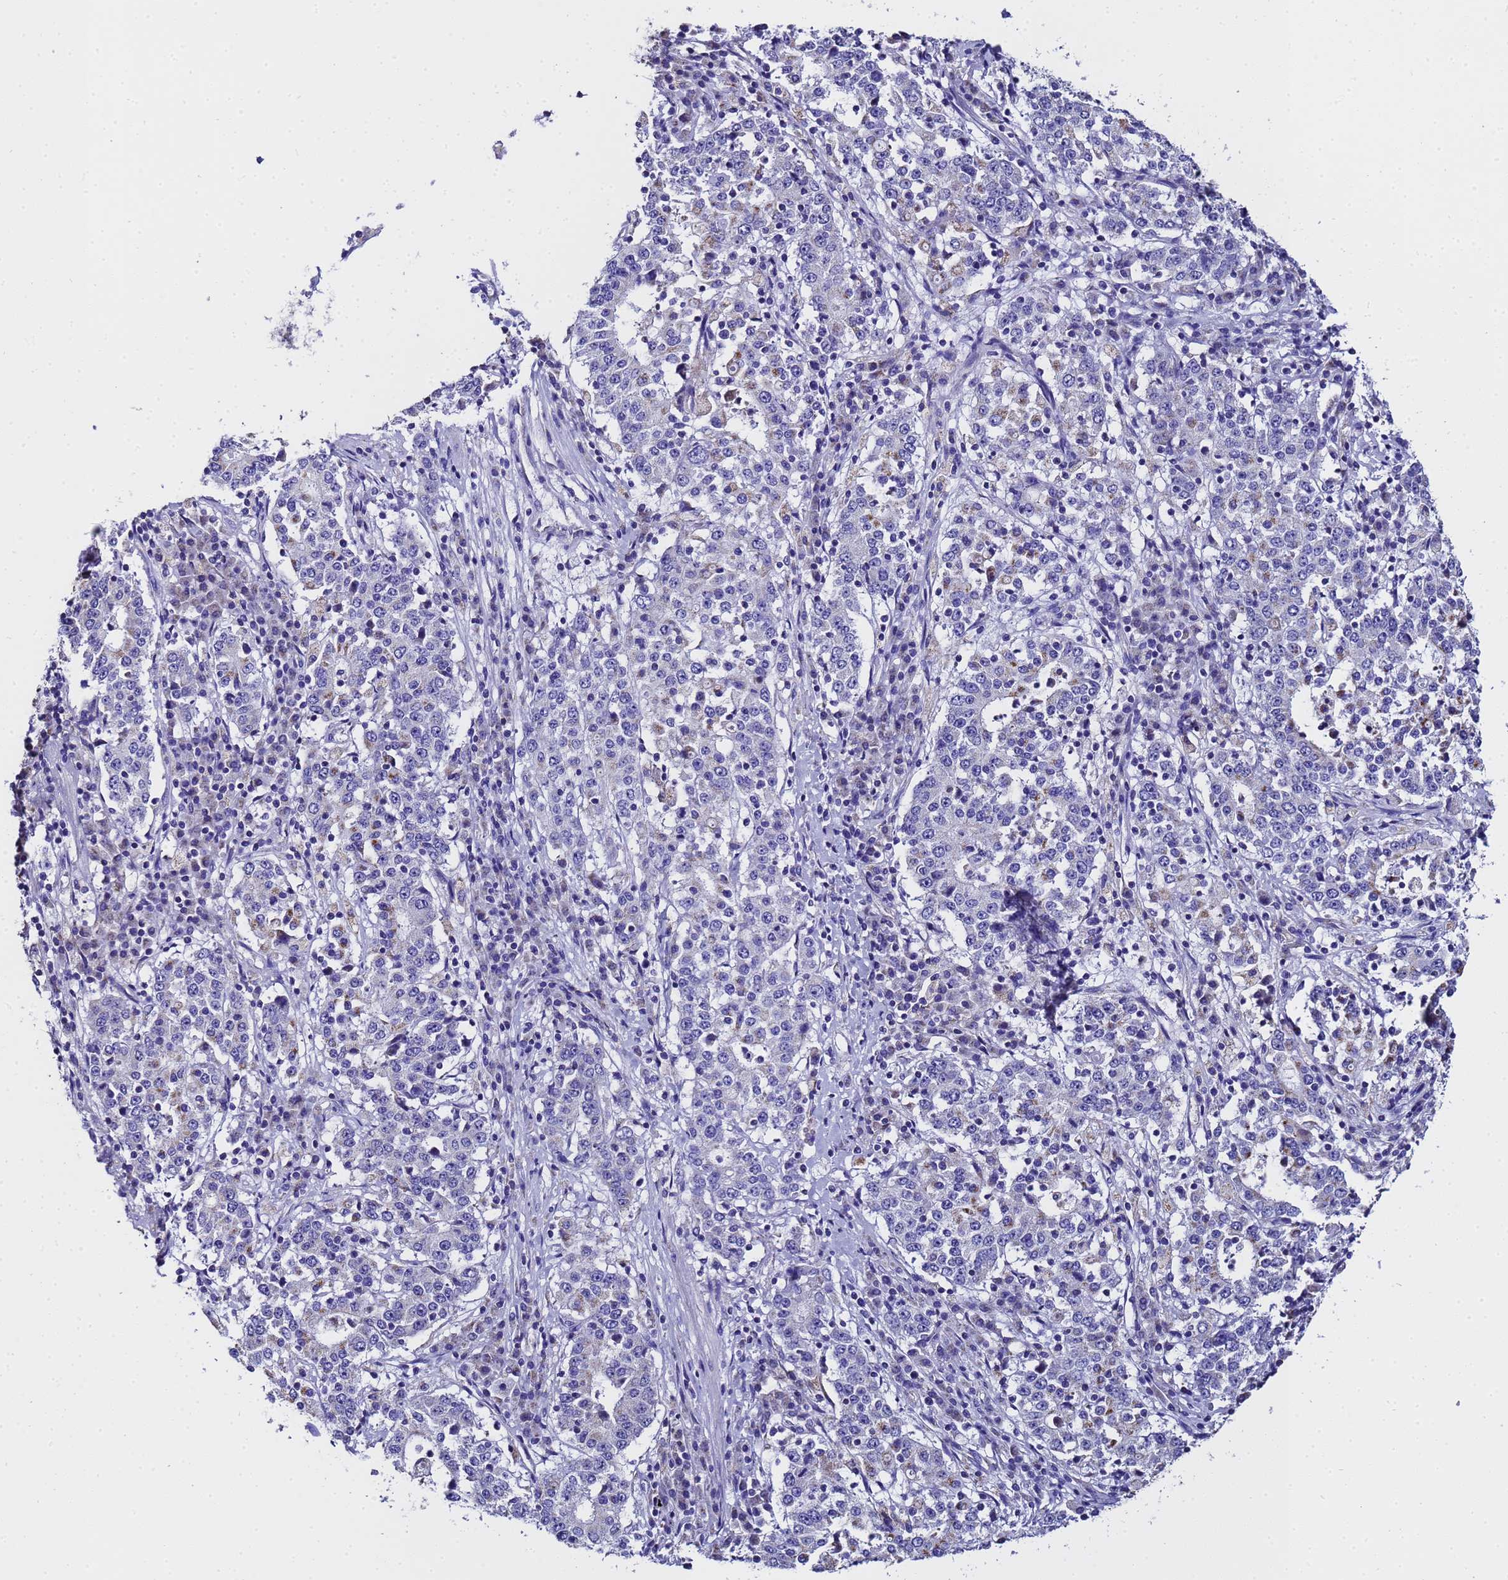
{"staining": {"intensity": "negative", "quantity": "none", "location": "none"}, "tissue": "stomach cancer", "cell_type": "Tumor cells", "image_type": "cancer", "snomed": [{"axis": "morphology", "description": "Adenocarcinoma, NOS"}, {"axis": "topography", "description": "Stomach"}], "caption": "Stomach cancer (adenocarcinoma) stained for a protein using immunohistochemistry (IHC) exhibits no expression tumor cells.", "gene": "MRPS12", "patient": {"sex": "male", "age": 59}}